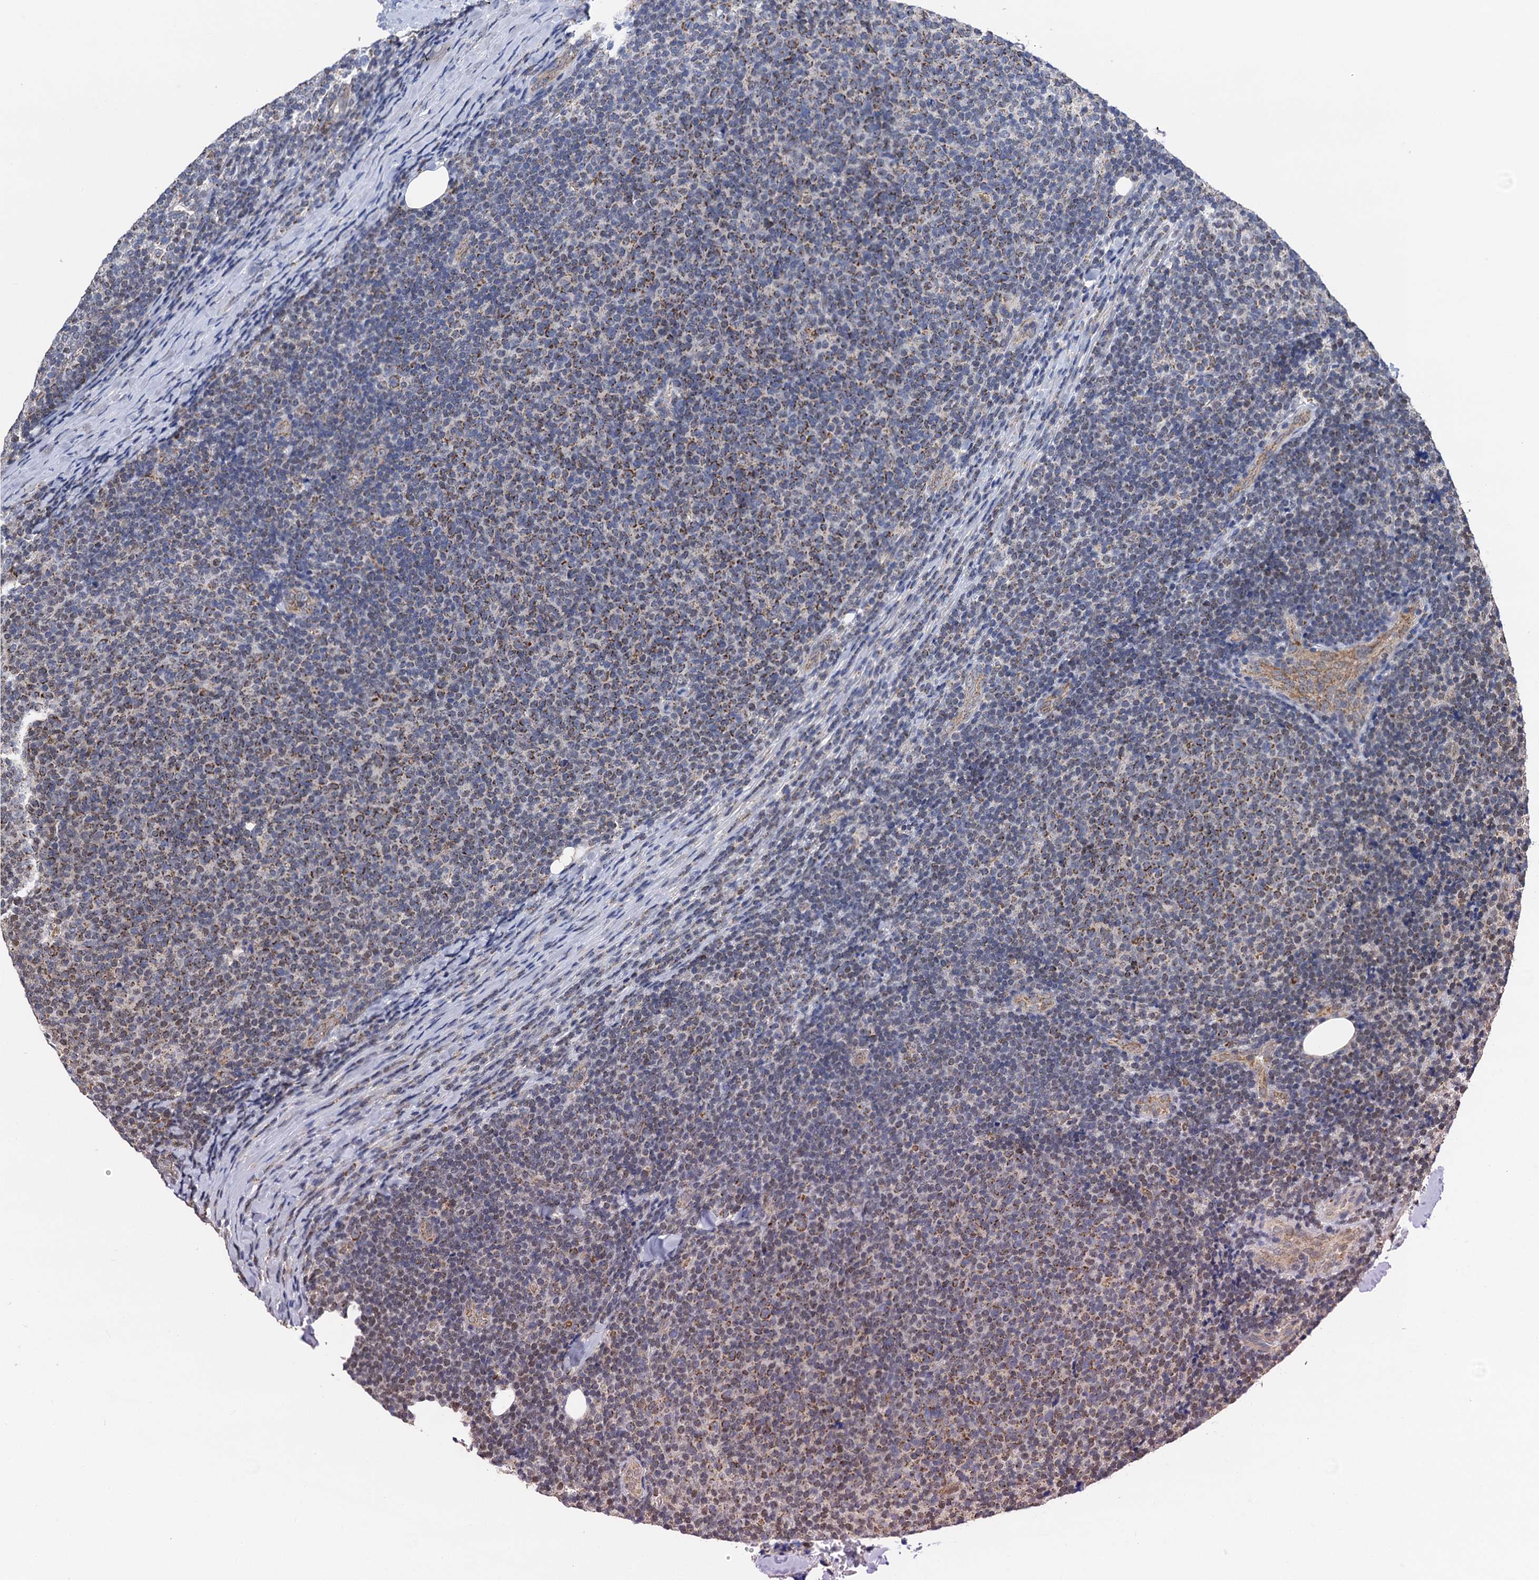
{"staining": {"intensity": "moderate", "quantity": ">75%", "location": "cytoplasmic/membranous"}, "tissue": "lymphoma", "cell_type": "Tumor cells", "image_type": "cancer", "snomed": [{"axis": "morphology", "description": "Malignant lymphoma, non-Hodgkin's type, Low grade"}, {"axis": "topography", "description": "Lymph node"}], "caption": "Malignant lymphoma, non-Hodgkin's type (low-grade) was stained to show a protein in brown. There is medium levels of moderate cytoplasmic/membranous expression in about >75% of tumor cells. Ihc stains the protein in brown and the nuclei are stained blue.", "gene": "PTCD3", "patient": {"sex": "male", "age": 66}}